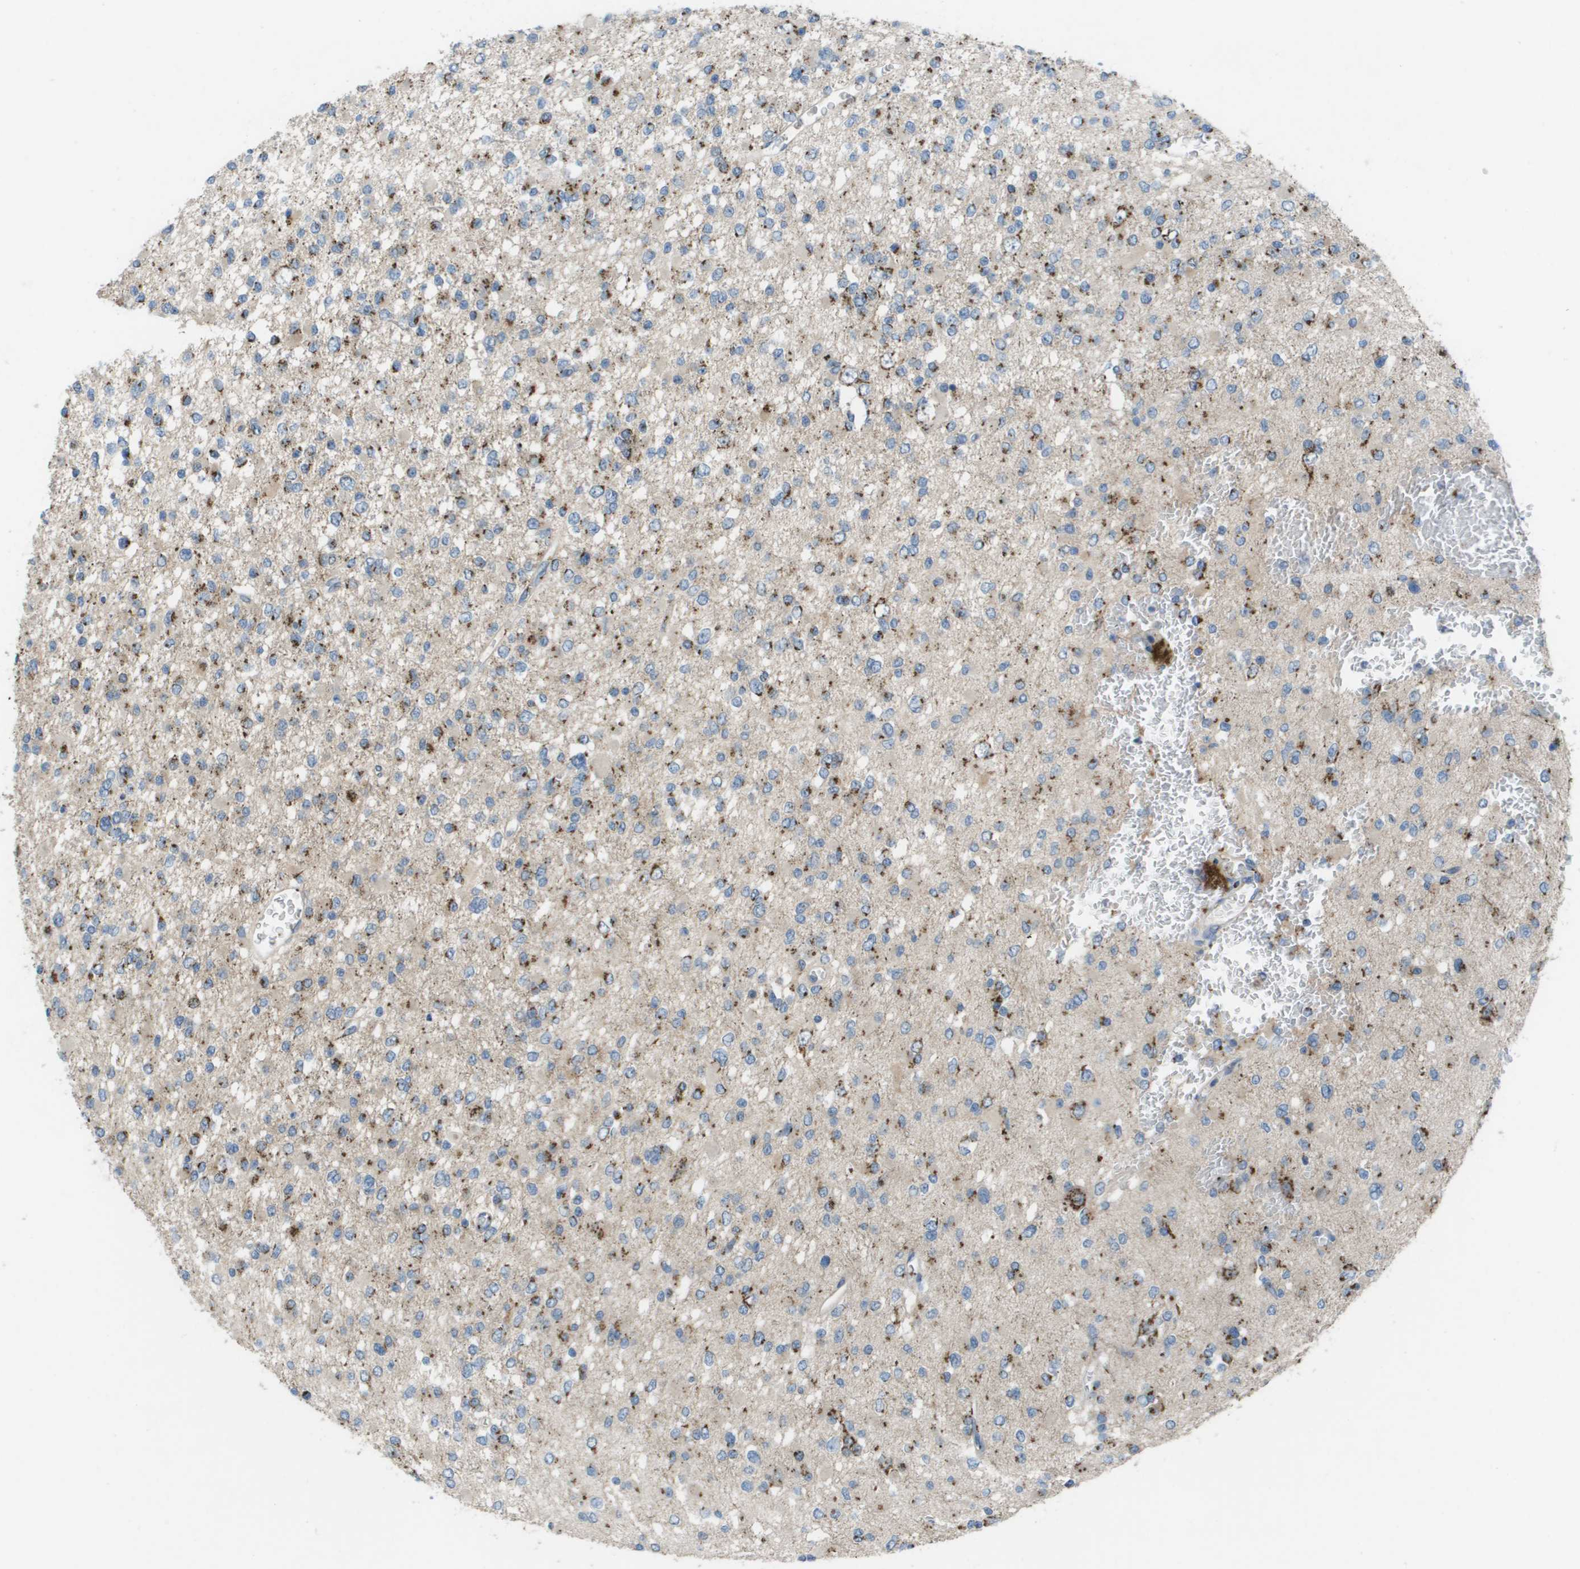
{"staining": {"intensity": "moderate", "quantity": "25%-75%", "location": "cytoplasmic/membranous"}, "tissue": "glioma", "cell_type": "Tumor cells", "image_type": "cancer", "snomed": [{"axis": "morphology", "description": "Glioma, malignant, Low grade"}, {"axis": "topography", "description": "Brain"}], "caption": "Moderate cytoplasmic/membranous positivity for a protein is appreciated in approximately 25%-75% of tumor cells of malignant glioma (low-grade) using IHC.", "gene": "QSOX2", "patient": {"sex": "female", "age": 22}}